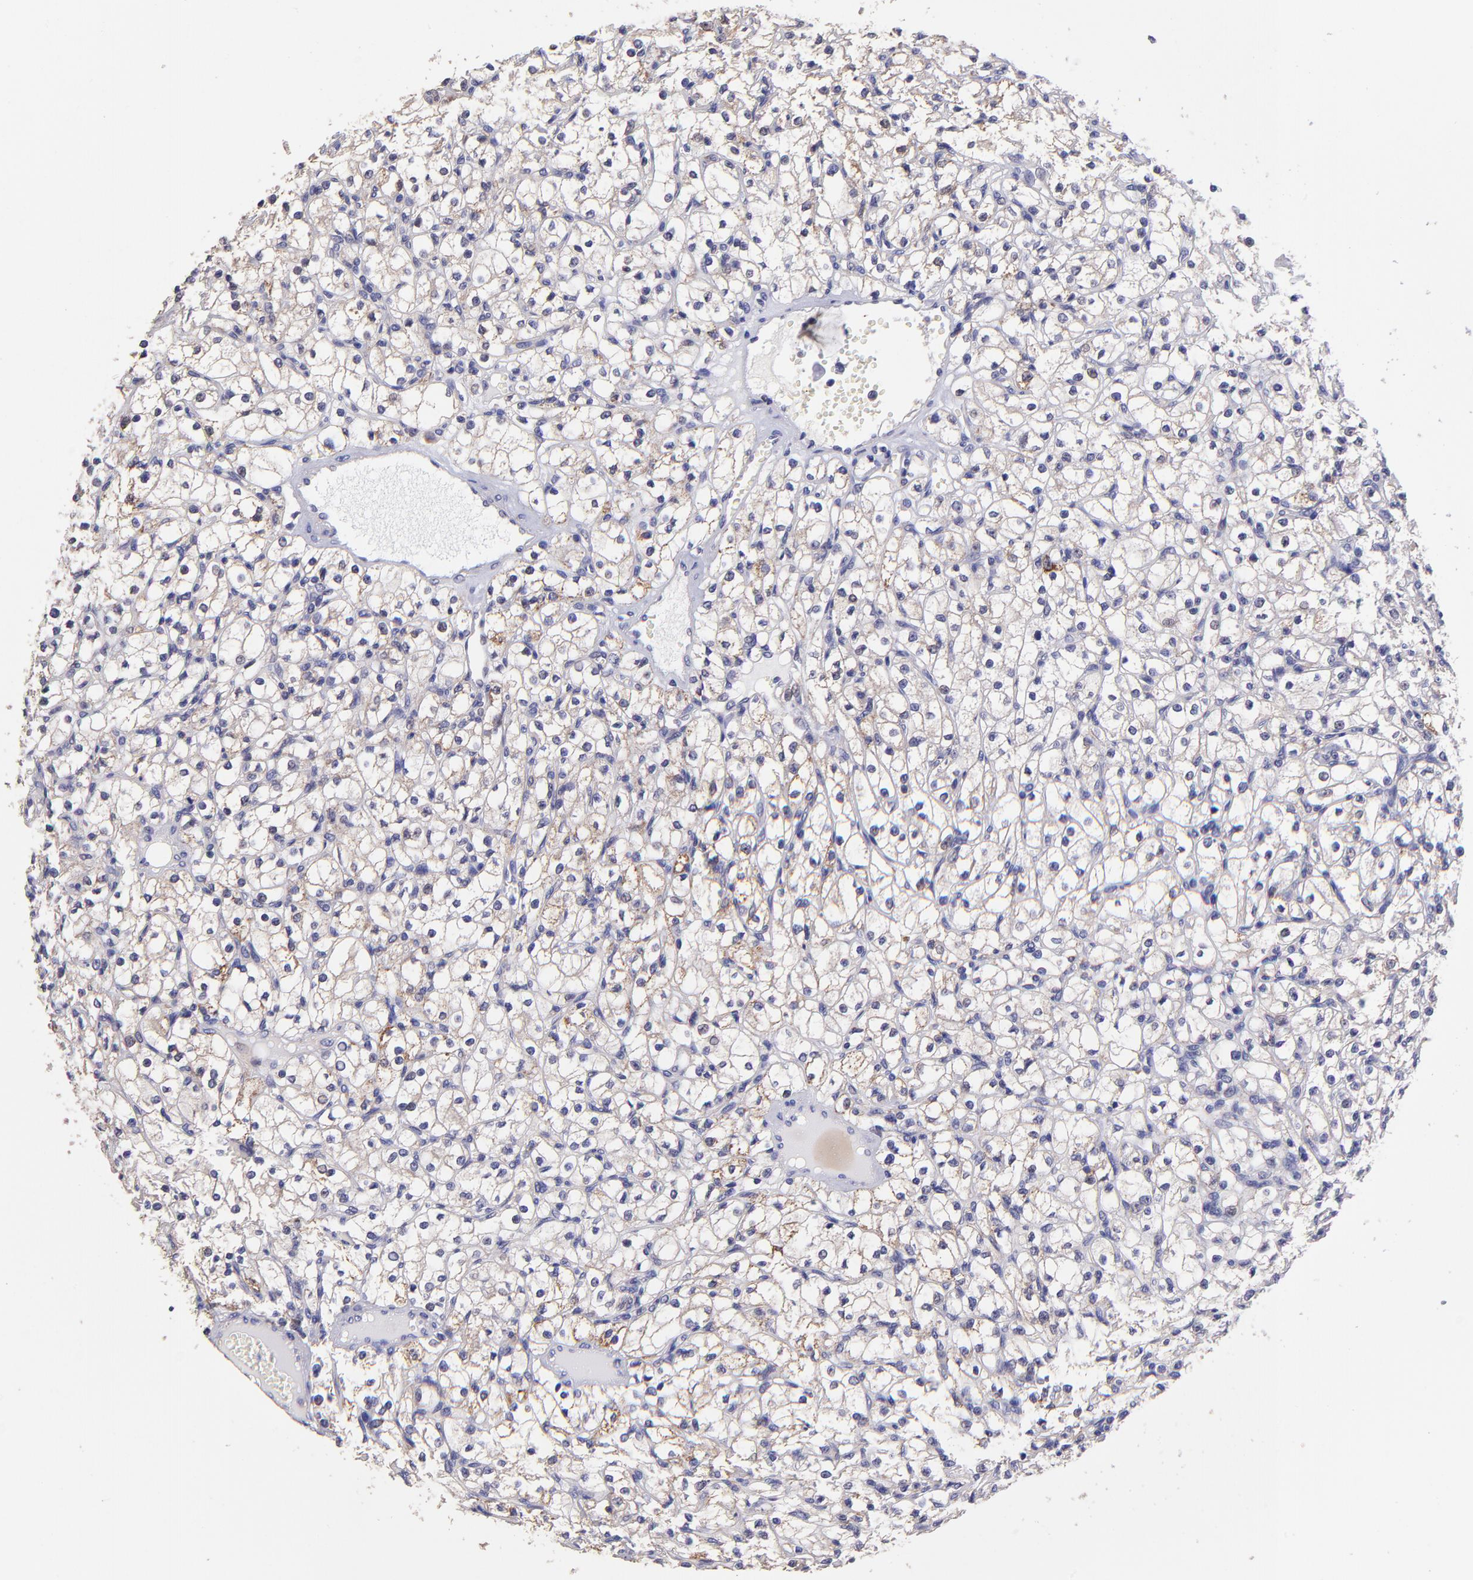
{"staining": {"intensity": "weak", "quantity": ">75%", "location": "cytoplasmic/membranous"}, "tissue": "renal cancer", "cell_type": "Tumor cells", "image_type": "cancer", "snomed": [{"axis": "morphology", "description": "Adenocarcinoma, NOS"}, {"axis": "topography", "description": "Kidney"}], "caption": "Renal cancer (adenocarcinoma) tissue displays weak cytoplasmic/membranous positivity in approximately >75% of tumor cells, visualized by immunohistochemistry. (DAB (3,3'-diaminobenzidine) IHC, brown staining for protein, blue staining for nuclei).", "gene": "NSF", "patient": {"sex": "male", "age": 61}}